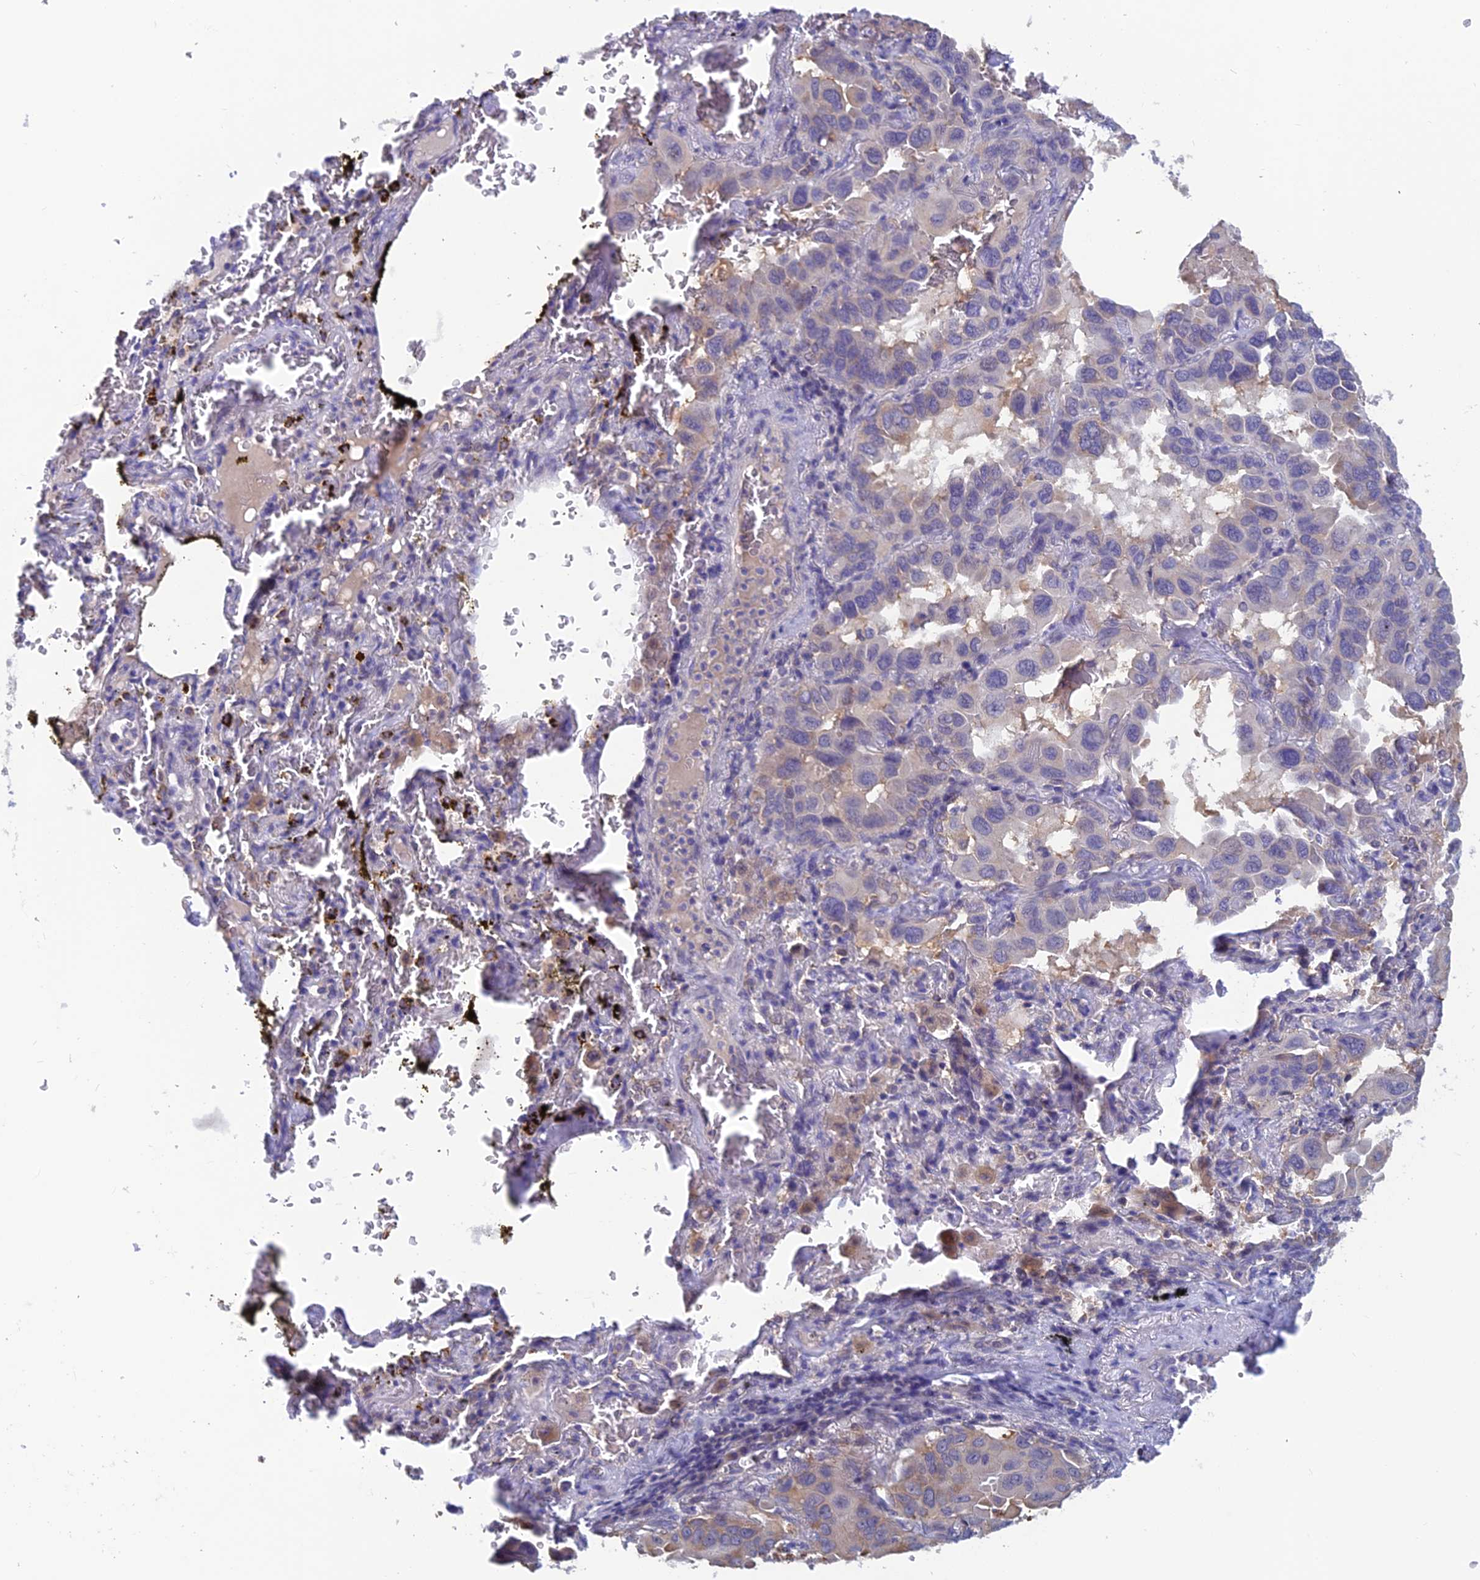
{"staining": {"intensity": "negative", "quantity": "none", "location": "none"}, "tissue": "lung cancer", "cell_type": "Tumor cells", "image_type": "cancer", "snomed": [{"axis": "morphology", "description": "Adenocarcinoma, NOS"}, {"axis": "topography", "description": "Lung"}], "caption": "Protein analysis of lung adenocarcinoma shows no significant expression in tumor cells.", "gene": "HECA", "patient": {"sex": "male", "age": 64}}